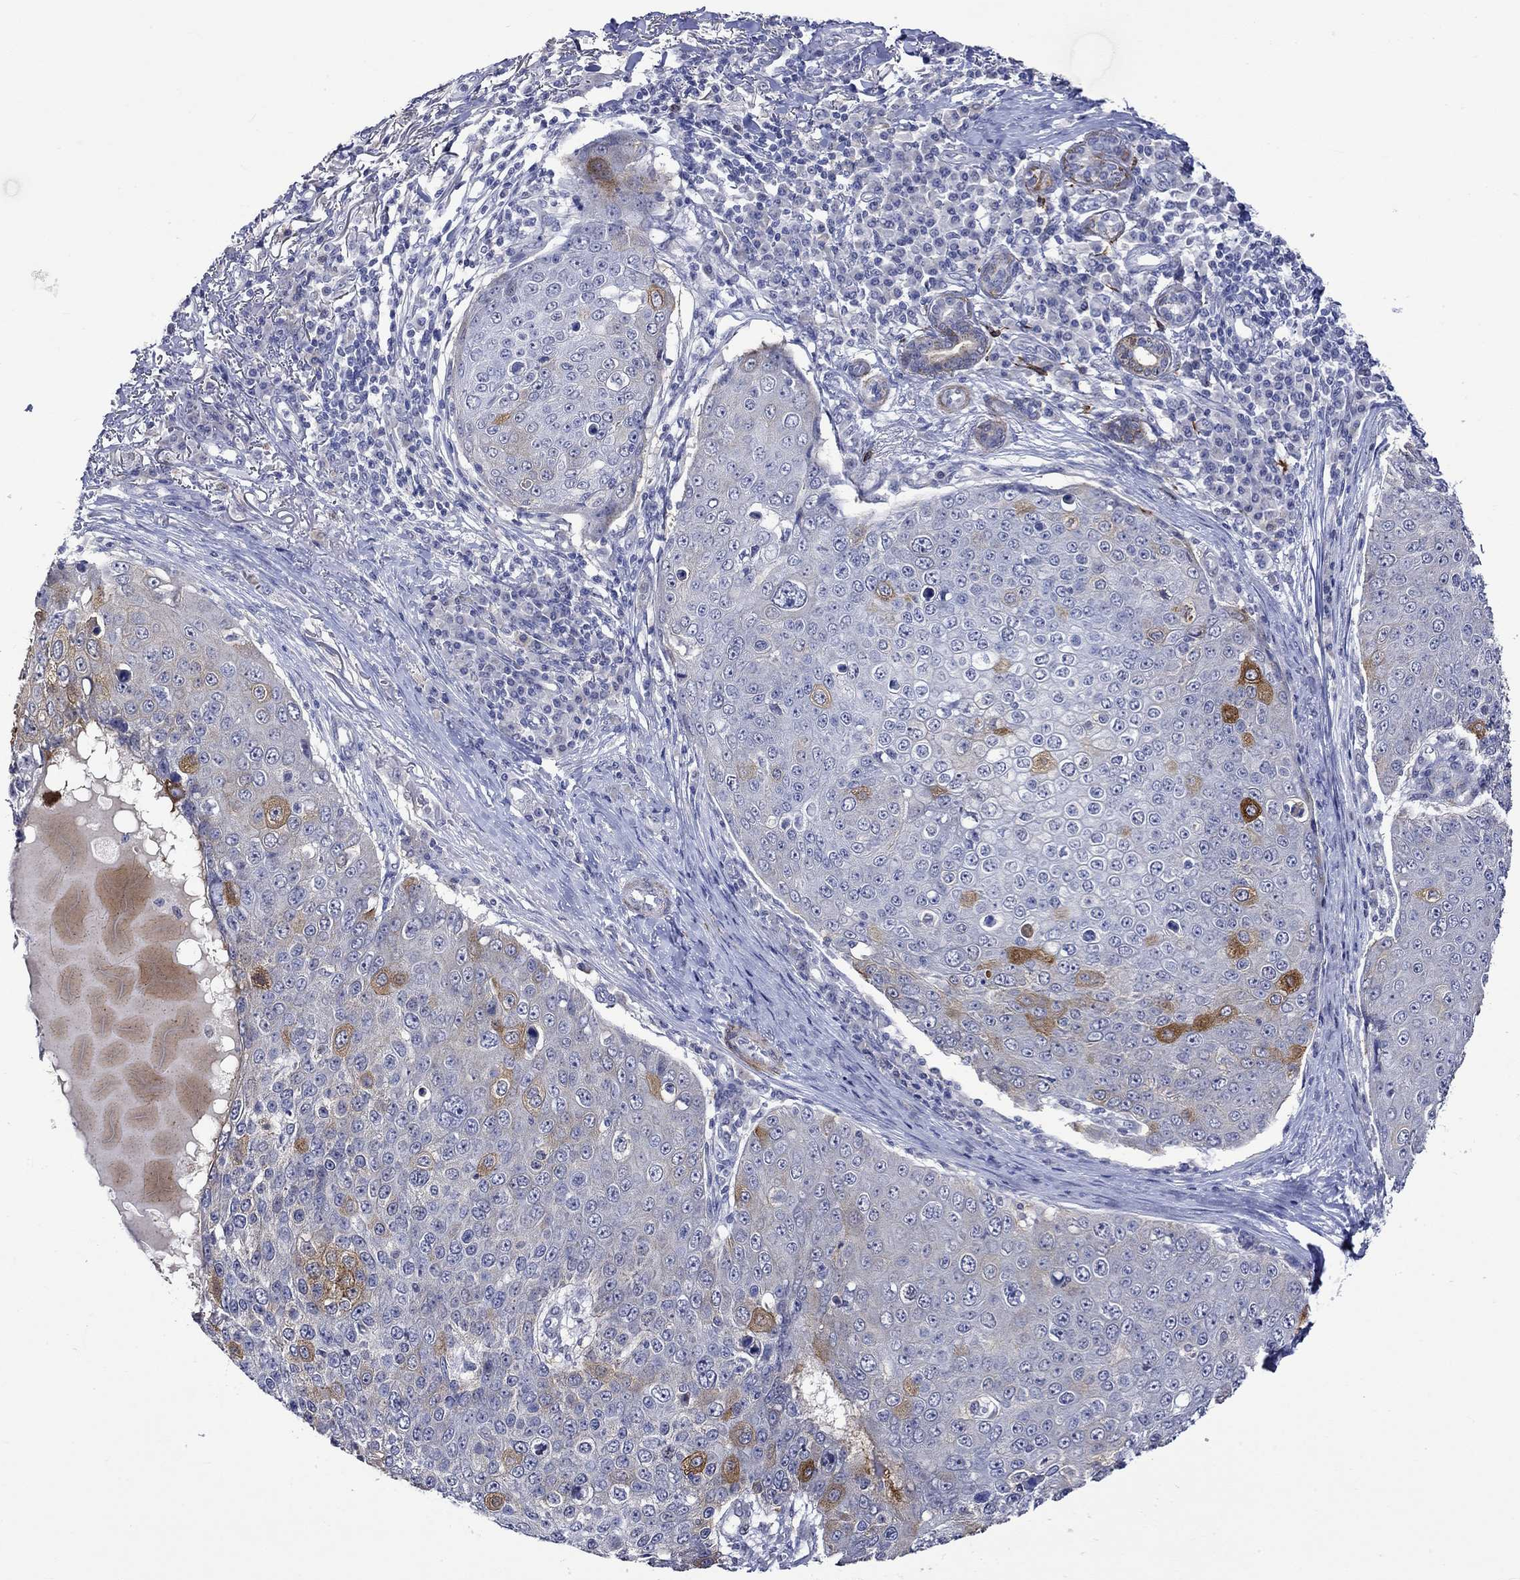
{"staining": {"intensity": "strong", "quantity": "<25%", "location": "cytoplasmic/membranous"}, "tissue": "skin cancer", "cell_type": "Tumor cells", "image_type": "cancer", "snomed": [{"axis": "morphology", "description": "Squamous cell carcinoma, NOS"}, {"axis": "topography", "description": "Skin"}], "caption": "Squamous cell carcinoma (skin) stained with a protein marker shows strong staining in tumor cells.", "gene": "CRYAB", "patient": {"sex": "male", "age": 71}}